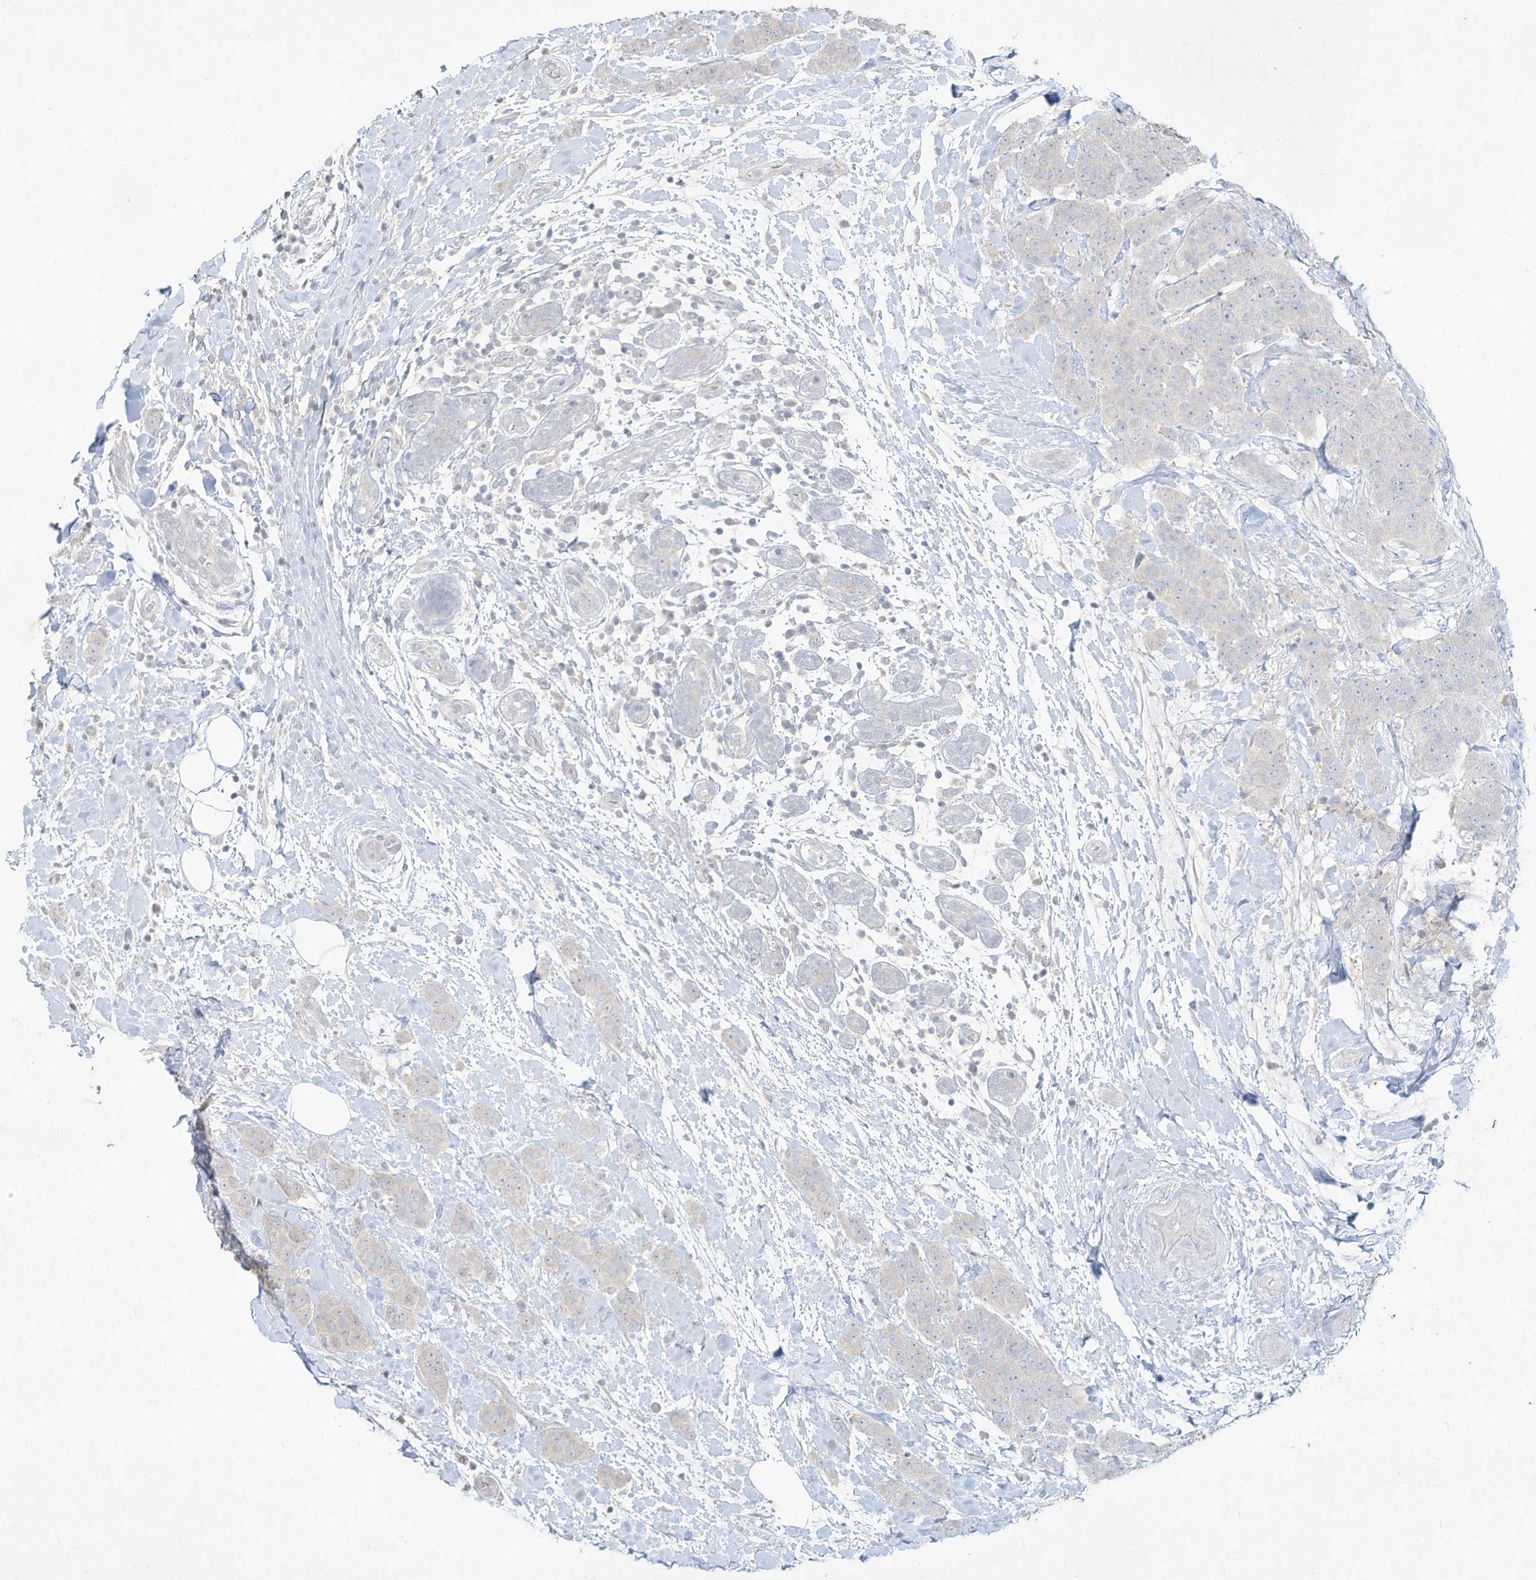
{"staining": {"intensity": "negative", "quantity": "none", "location": "none"}, "tissue": "breast cancer", "cell_type": "Tumor cells", "image_type": "cancer", "snomed": [{"axis": "morphology", "description": "Normal tissue, NOS"}, {"axis": "morphology", "description": "Duct carcinoma"}, {"axis": "topography", "description": "Breast"}], "caption": "Protein analysis of breast cancer demonstrates no significant positivity in tumor cells.", "gene": "DYNC1I2", "patient": {"sex": "female", "age": 40}}